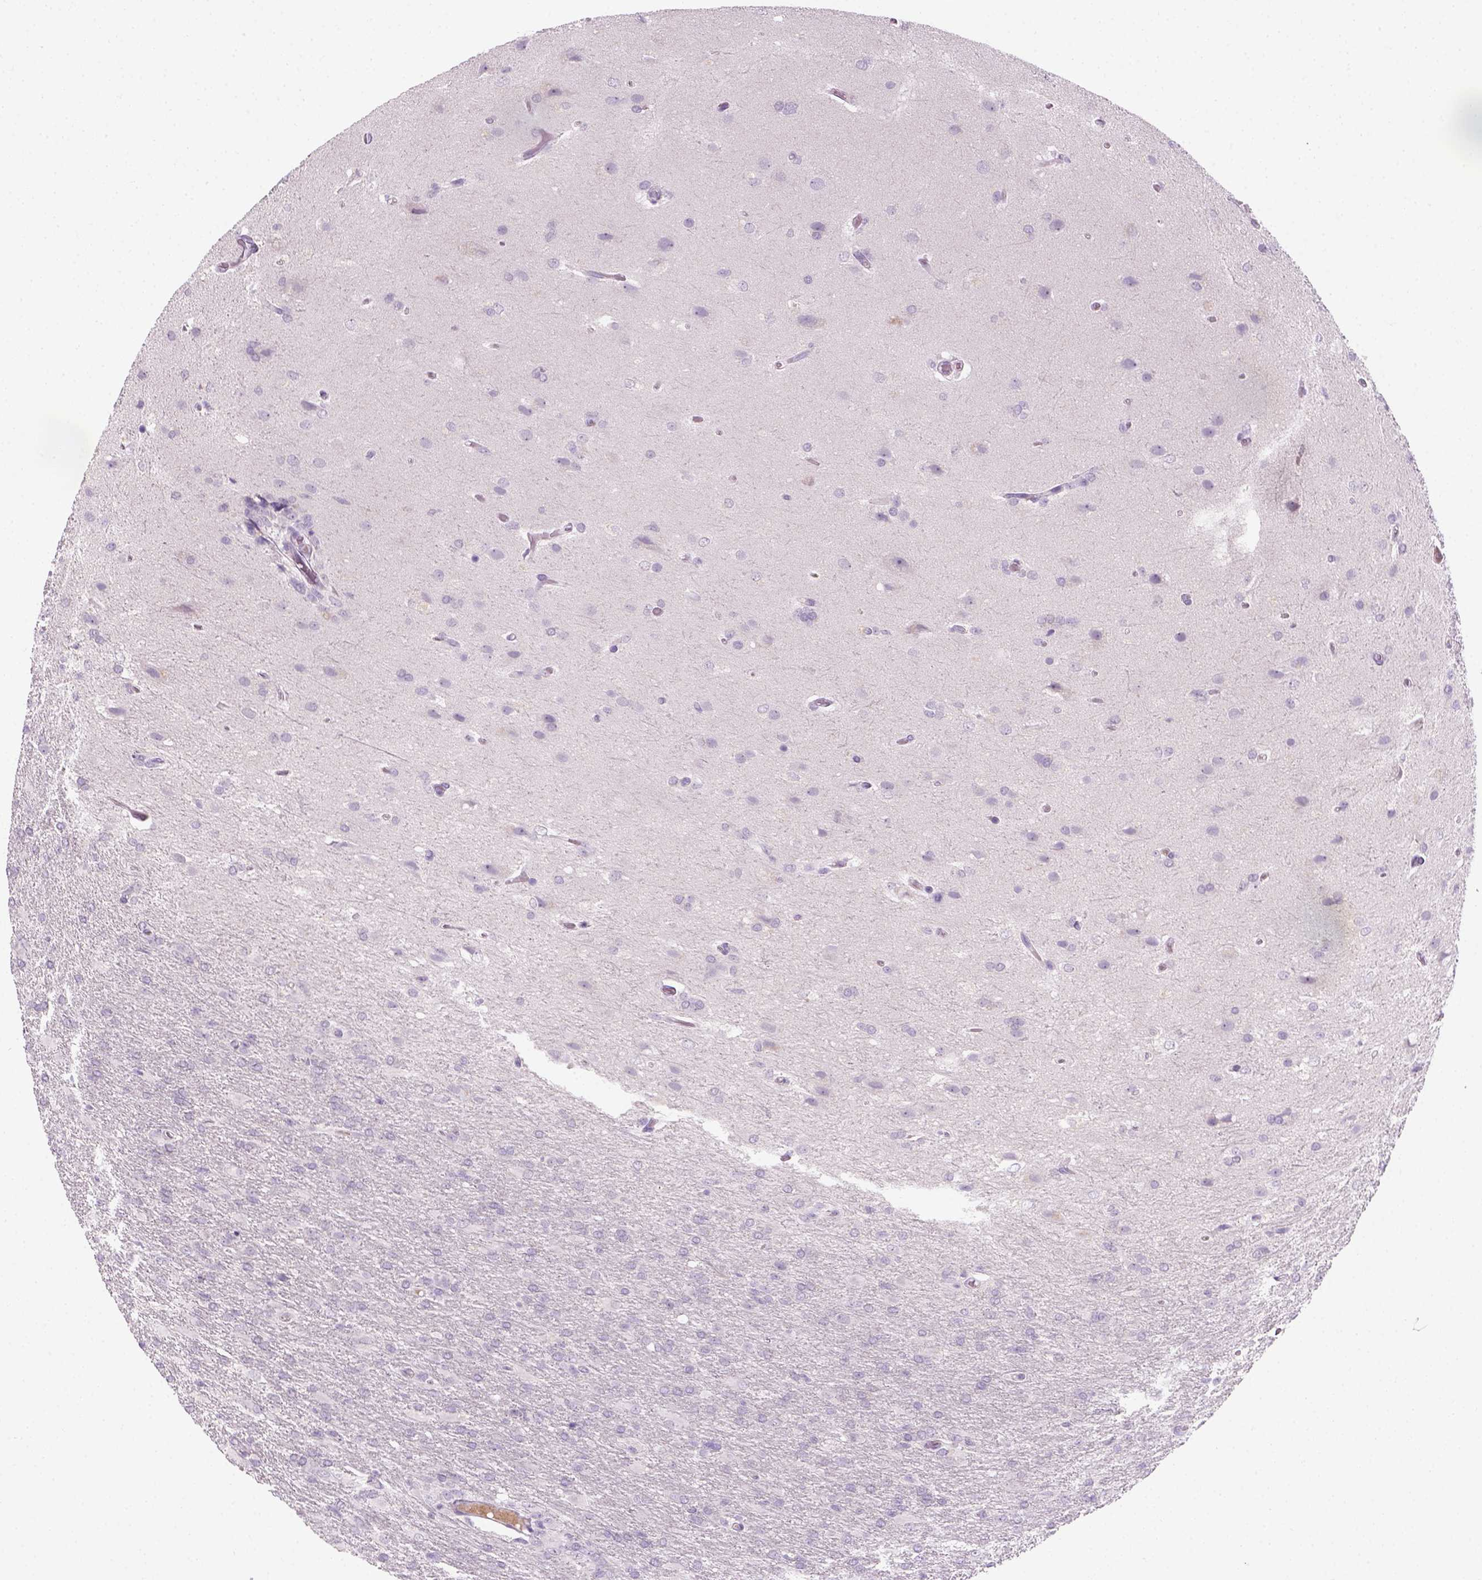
{"staining": {"intensity": "negative", "quantity": "none", "location": "none"}, "tissue": "glioma", "cell_type": "Tumor cells", "image_type": "cancer", "snomed": [{"axis": "morphology", "description": "Glioma, malignant, High grade"}, {"axis": "topography", "description": "Brain"}], "caption": "Glioma stained for a protein using IHC shows no staining tumor cells.", "gene": "GFI1B", "patient": {"sex": "male", "age": 68}}